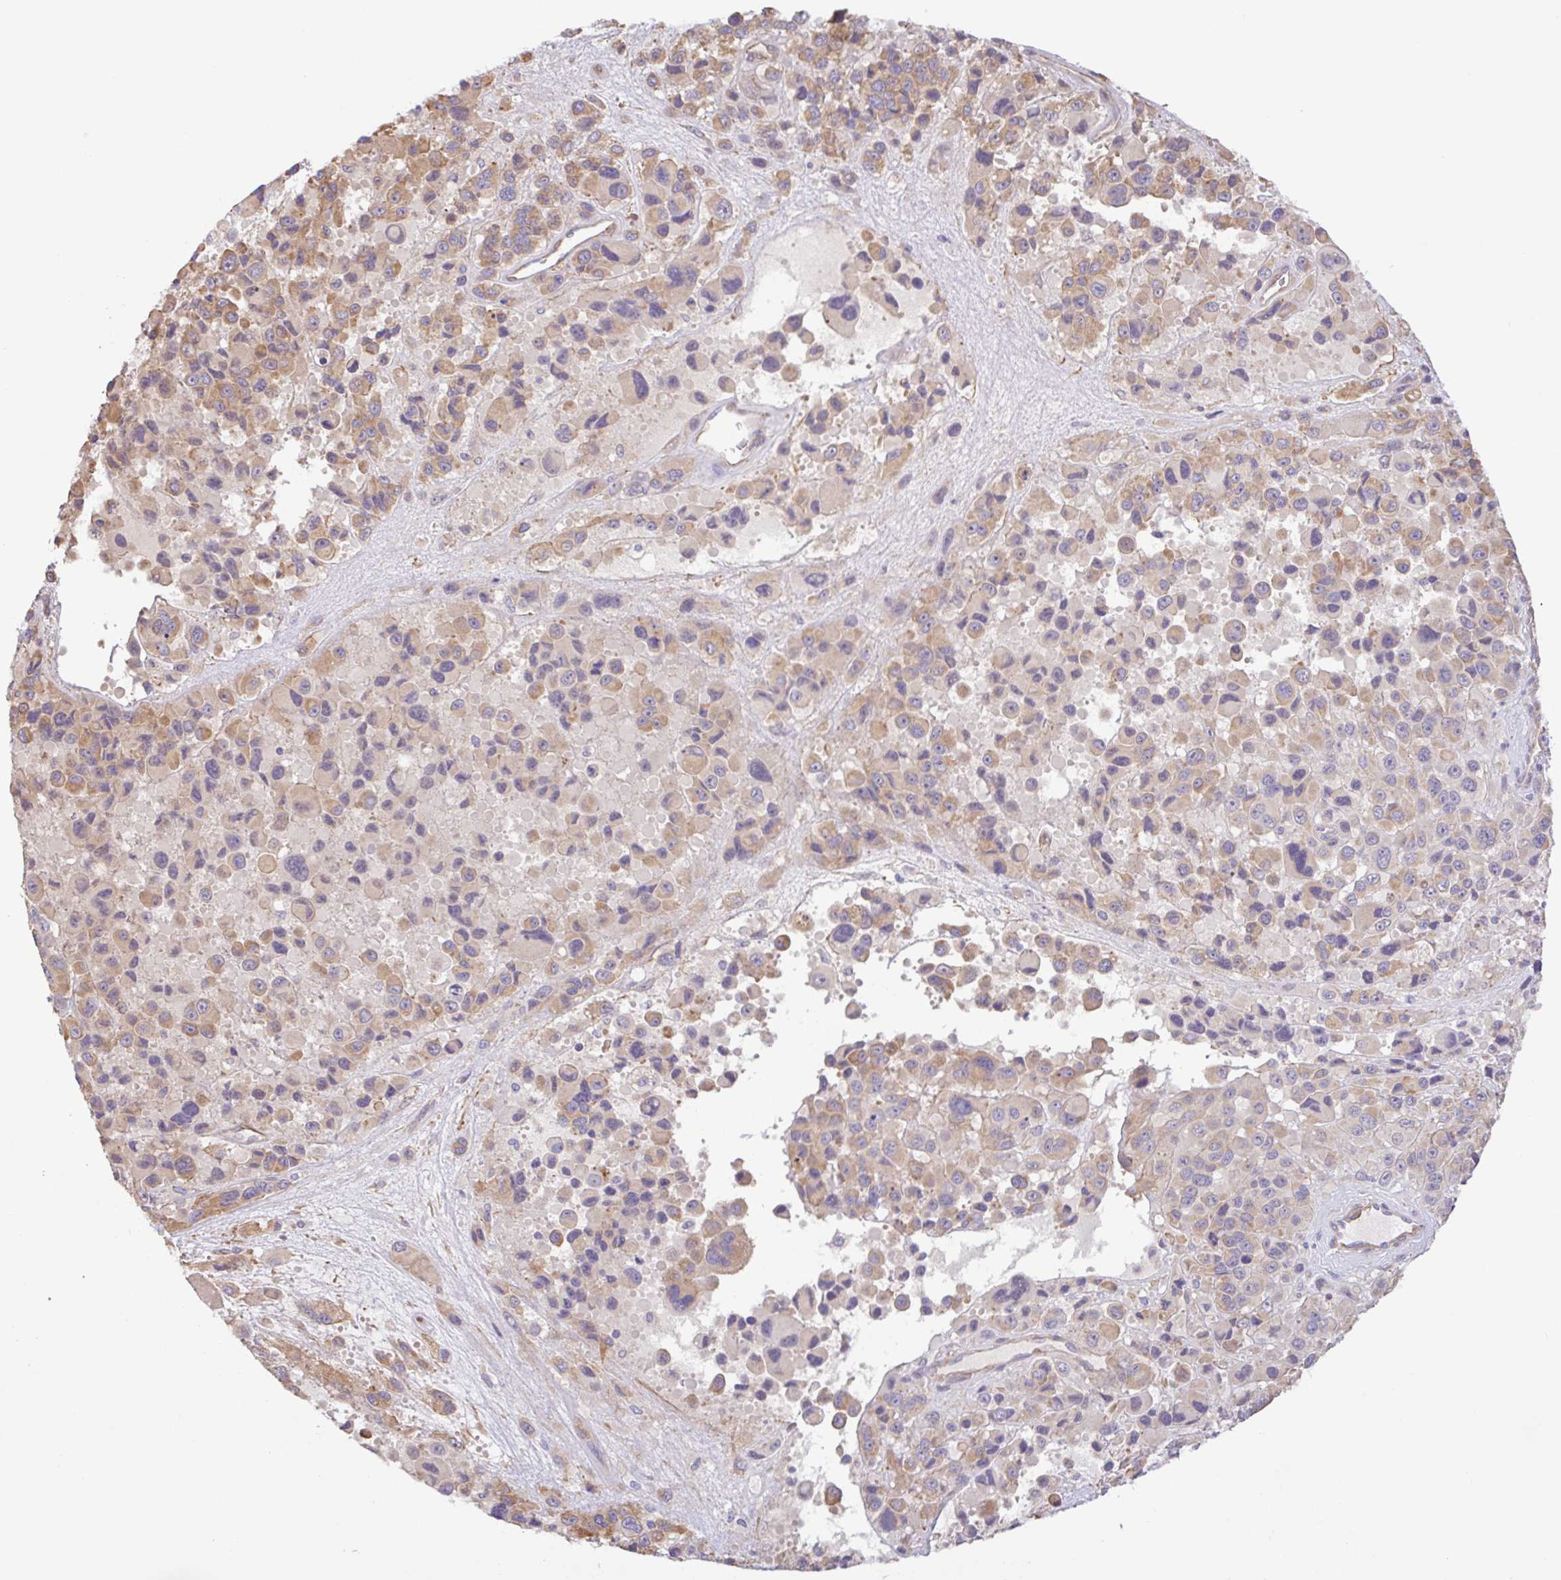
{"staining": {"intensity": "moderate", "quantity": "25%-75%", "location": "cytoplasmic/membranous"}, "tissue": "melanoma", "cell_type": "Tumor cells", "image_type": "cancer", "snomed": [{"axis": "morphology", "description": "Malignant melanoma, Metastatic site"}, {"axis": "topography", "description": "Lymph node"}], "caption": "Immunohistochemical staining of human melanoma shows medium levels of moderate cytoplasmic/membranous positivity in about 25%-75% of tumor cells. The protein is shown in brown color, while the nuclei are stained blue.", "gene": "PLCD4", "patient": {"sex": "female", "age": 65}}